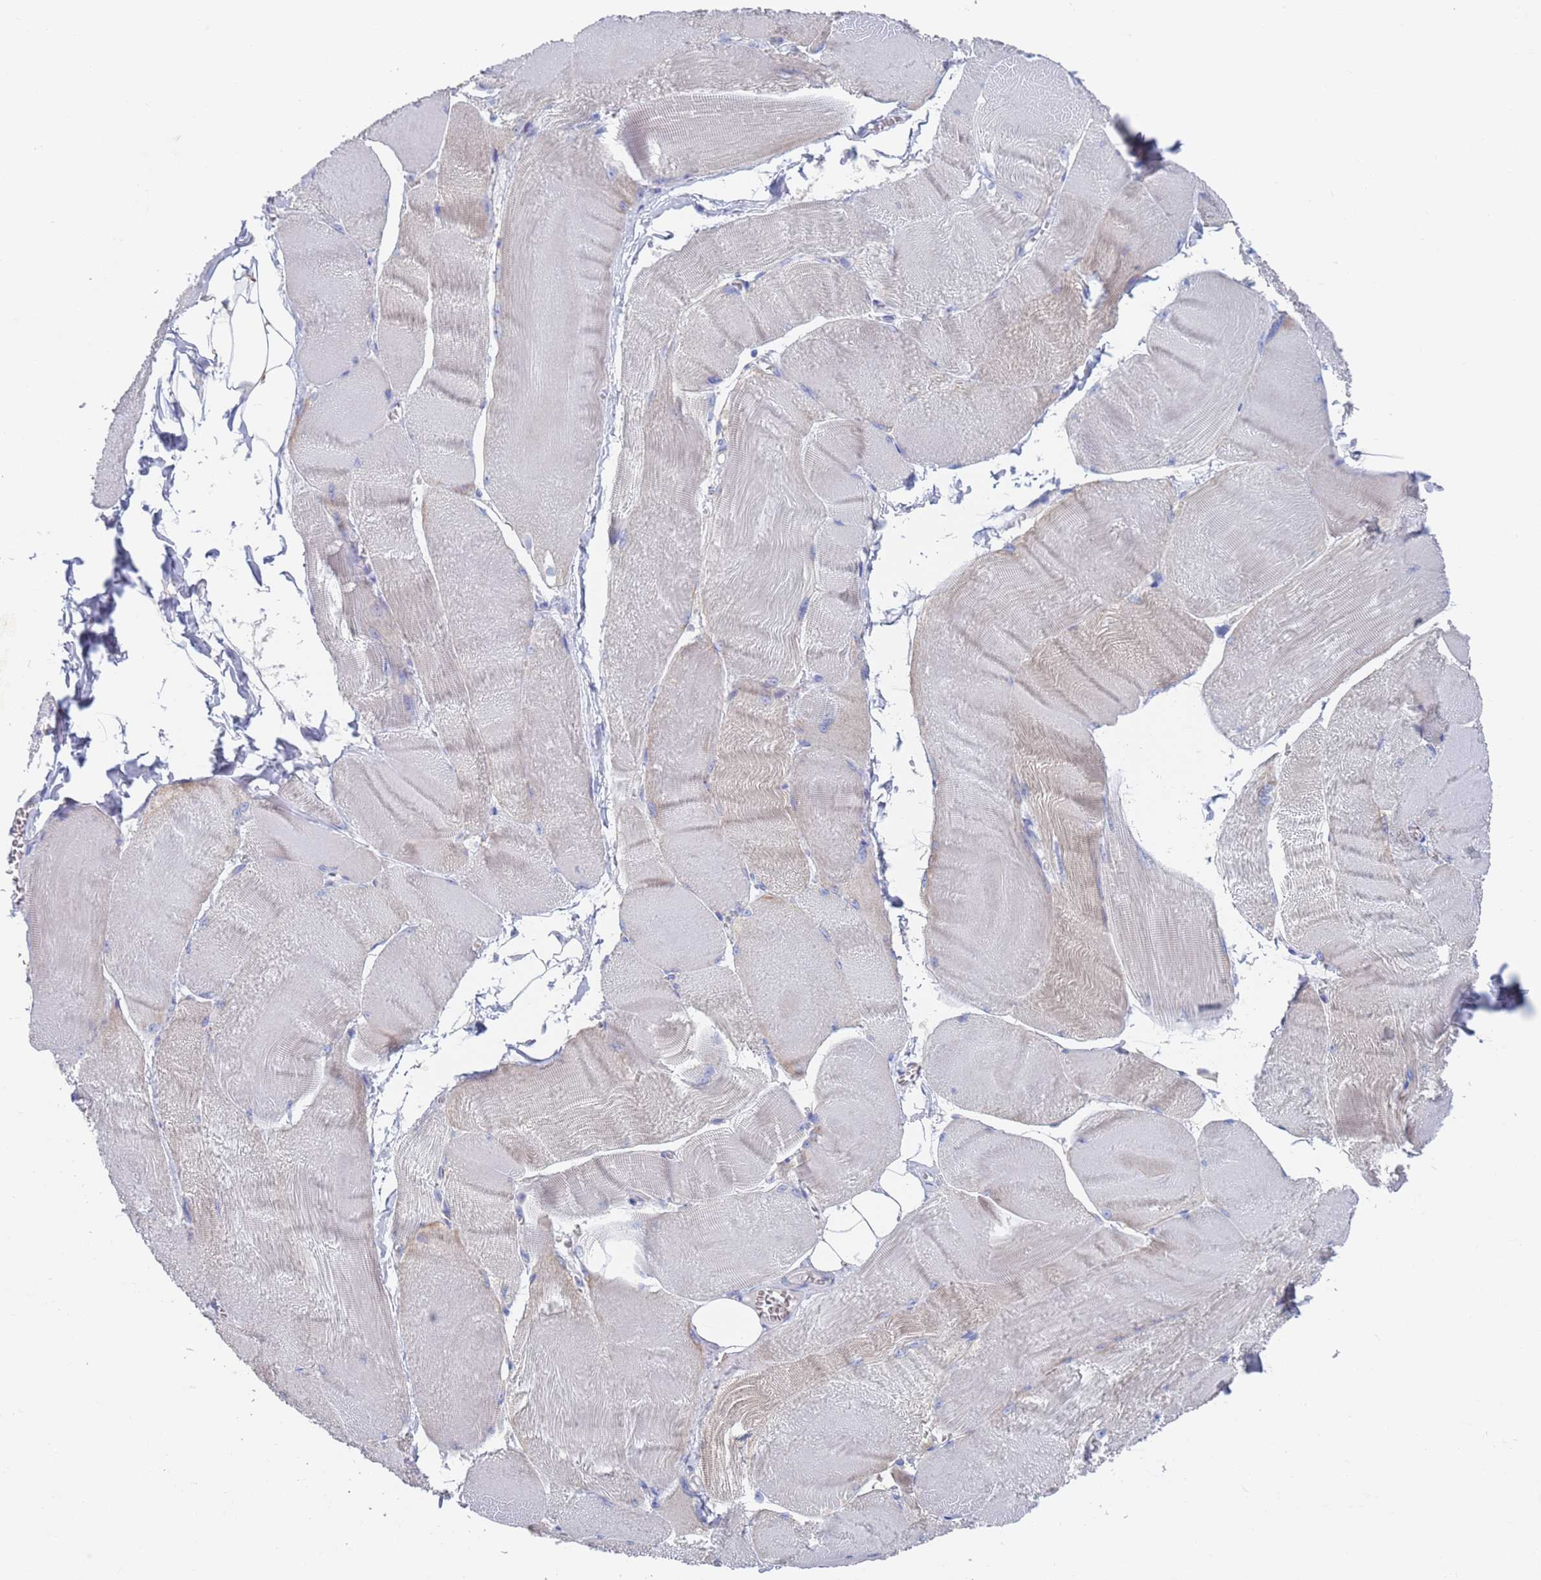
{"staining": {"intensity": "negative", "quantity": "none", "location": "none"}, "tissue": "skeletal muscle", "cell_type": "Myocytes", "image_type": "normal", "snomed": [{"axis": "morphology", "description": "Normal tissue, NOS"}, {"axis": "morphology", "description": "Basal cell carcinoma"}, {"axis": "topography", "description": "Skeletal muscle"}], "caption": "IHC micrograph of benign human skeletal muscle stained for a protein (brown), which displays no expression in myocytes.", "gene": "CHCHD6", "patient": {"sex": "female", "age": 64}}